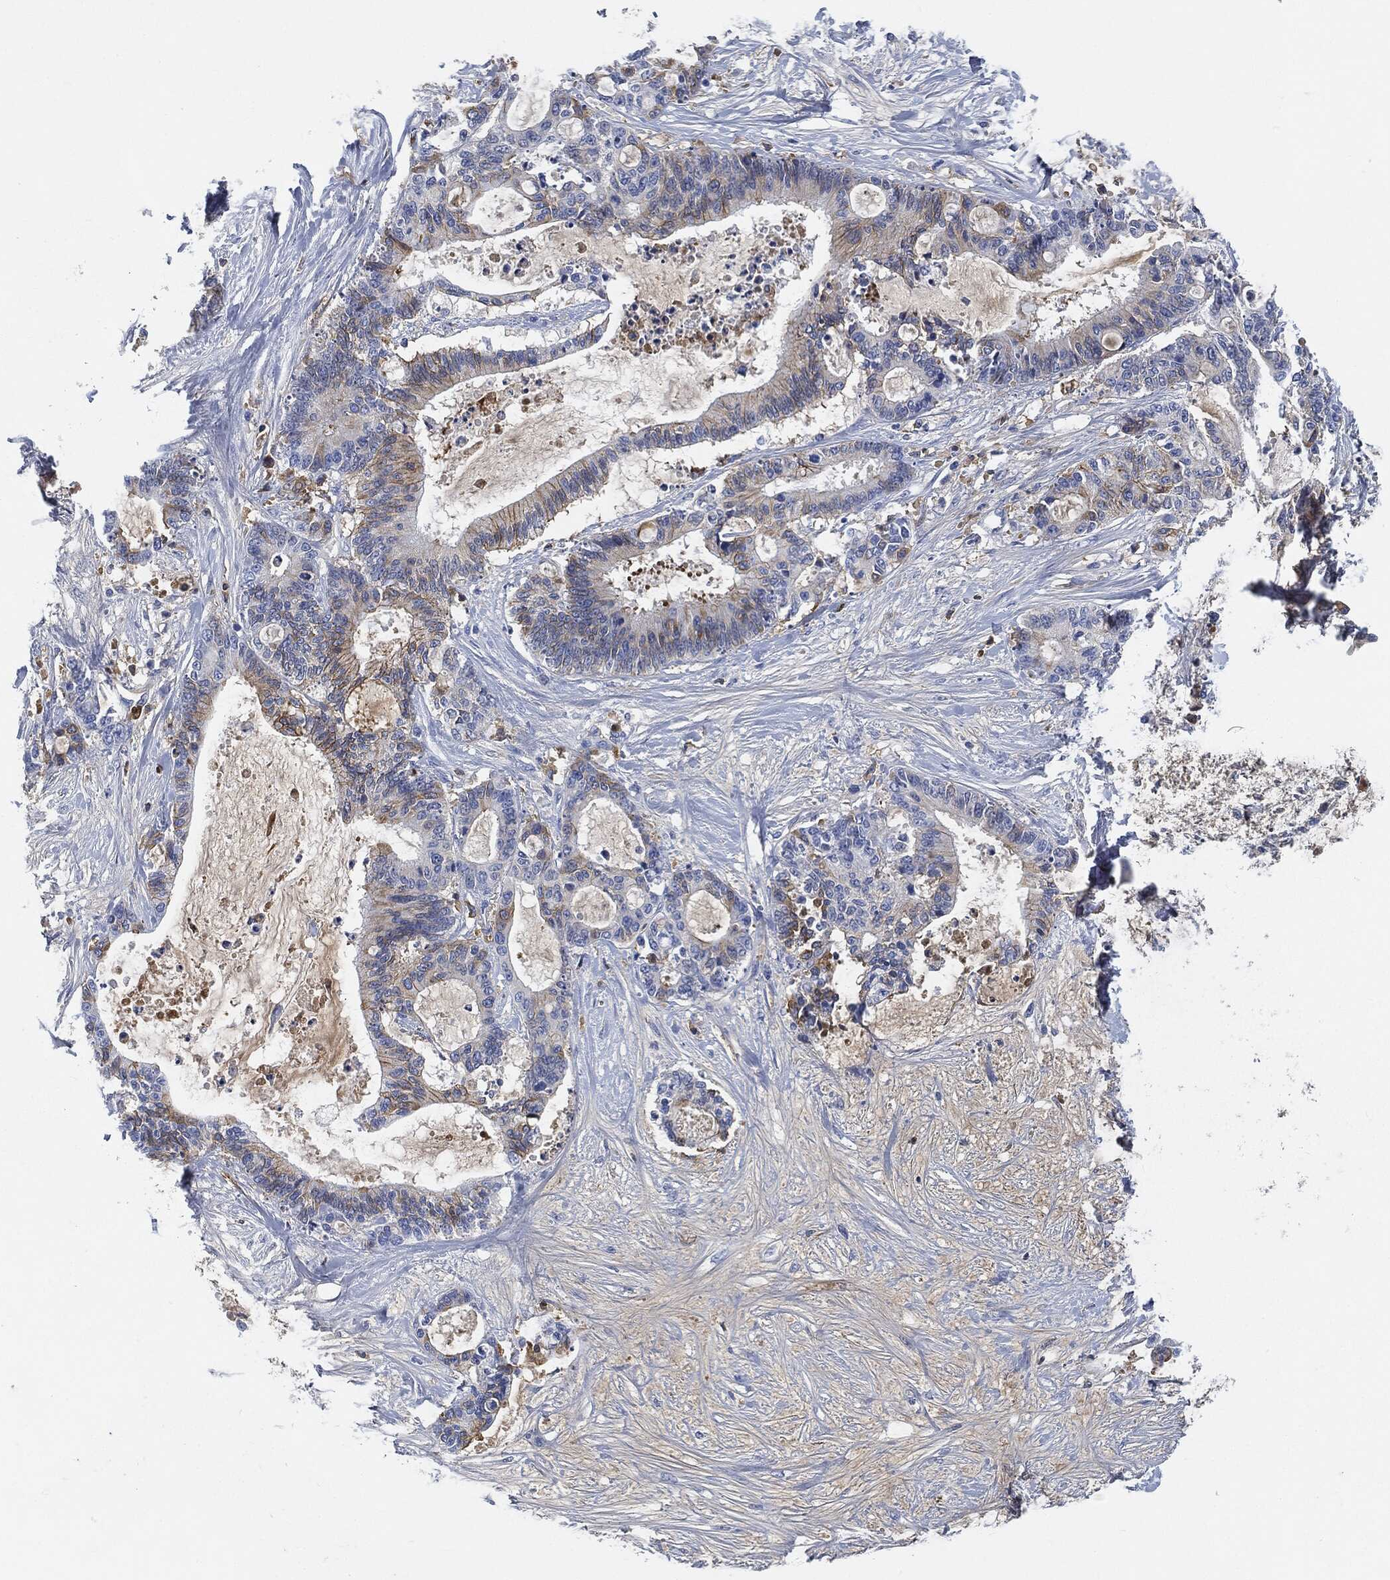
{"staining": {"intensity": "weak", "quantity": "25%-75%", "location": "cytoplasmic/membranous"}, "tissue": "liver cancer", "cell_type": "Tumor cells", "image_type": "cancer", "snomed": [{"axis": "morphology", "description": "Cholangiocarcinoma"}, {"axis": "topography", "description": "Liver"}], "caption": "This is a micrograph of immunohistochemistry staining of cholangiocarcinoma (liver), which shows weak staining in the cytoplasmic/membranous of tumor cells.", "gene": "IGLV6-57", "patient": {"sex": "female", "age": 73}}